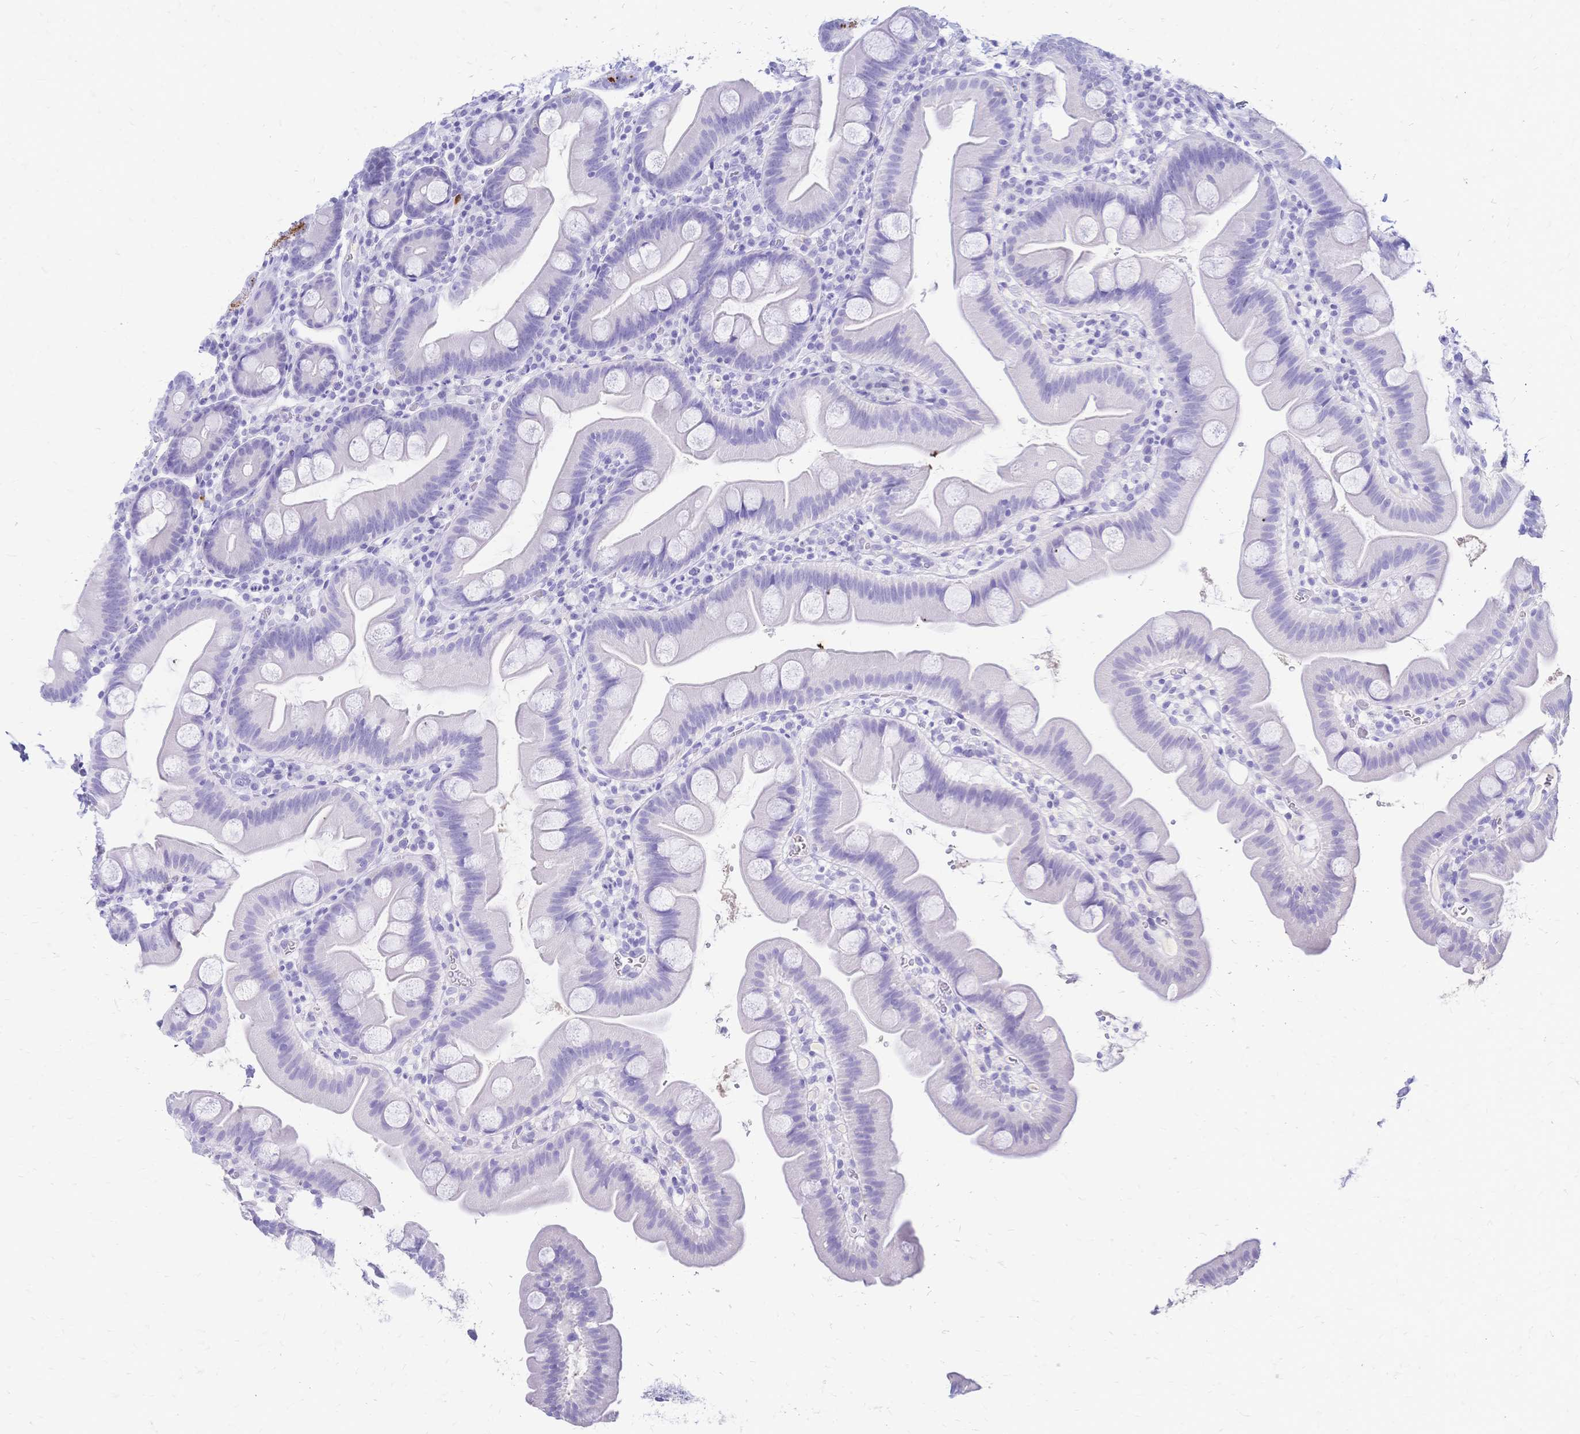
{"staining": {"intensity": "strong", "quantity": "<25%", "location": "cytoplasmic/membranous"}, "tissue": "small intestine", "cell_type": "Glandular cells", "image_type": "normal", "snomed": [{"axis": "morphology", "description": "Normal tissue, NOS"}, {"axis": "topography", "description": "Small intestine"}], "caption": "This image exhibits IHC staining of benign small intestine, with medium strong cytoplasmic/membranous staining in about <25% of glandular cells.", "gene": "FA2H", "patient": {"sex": "female", "age": 68}}